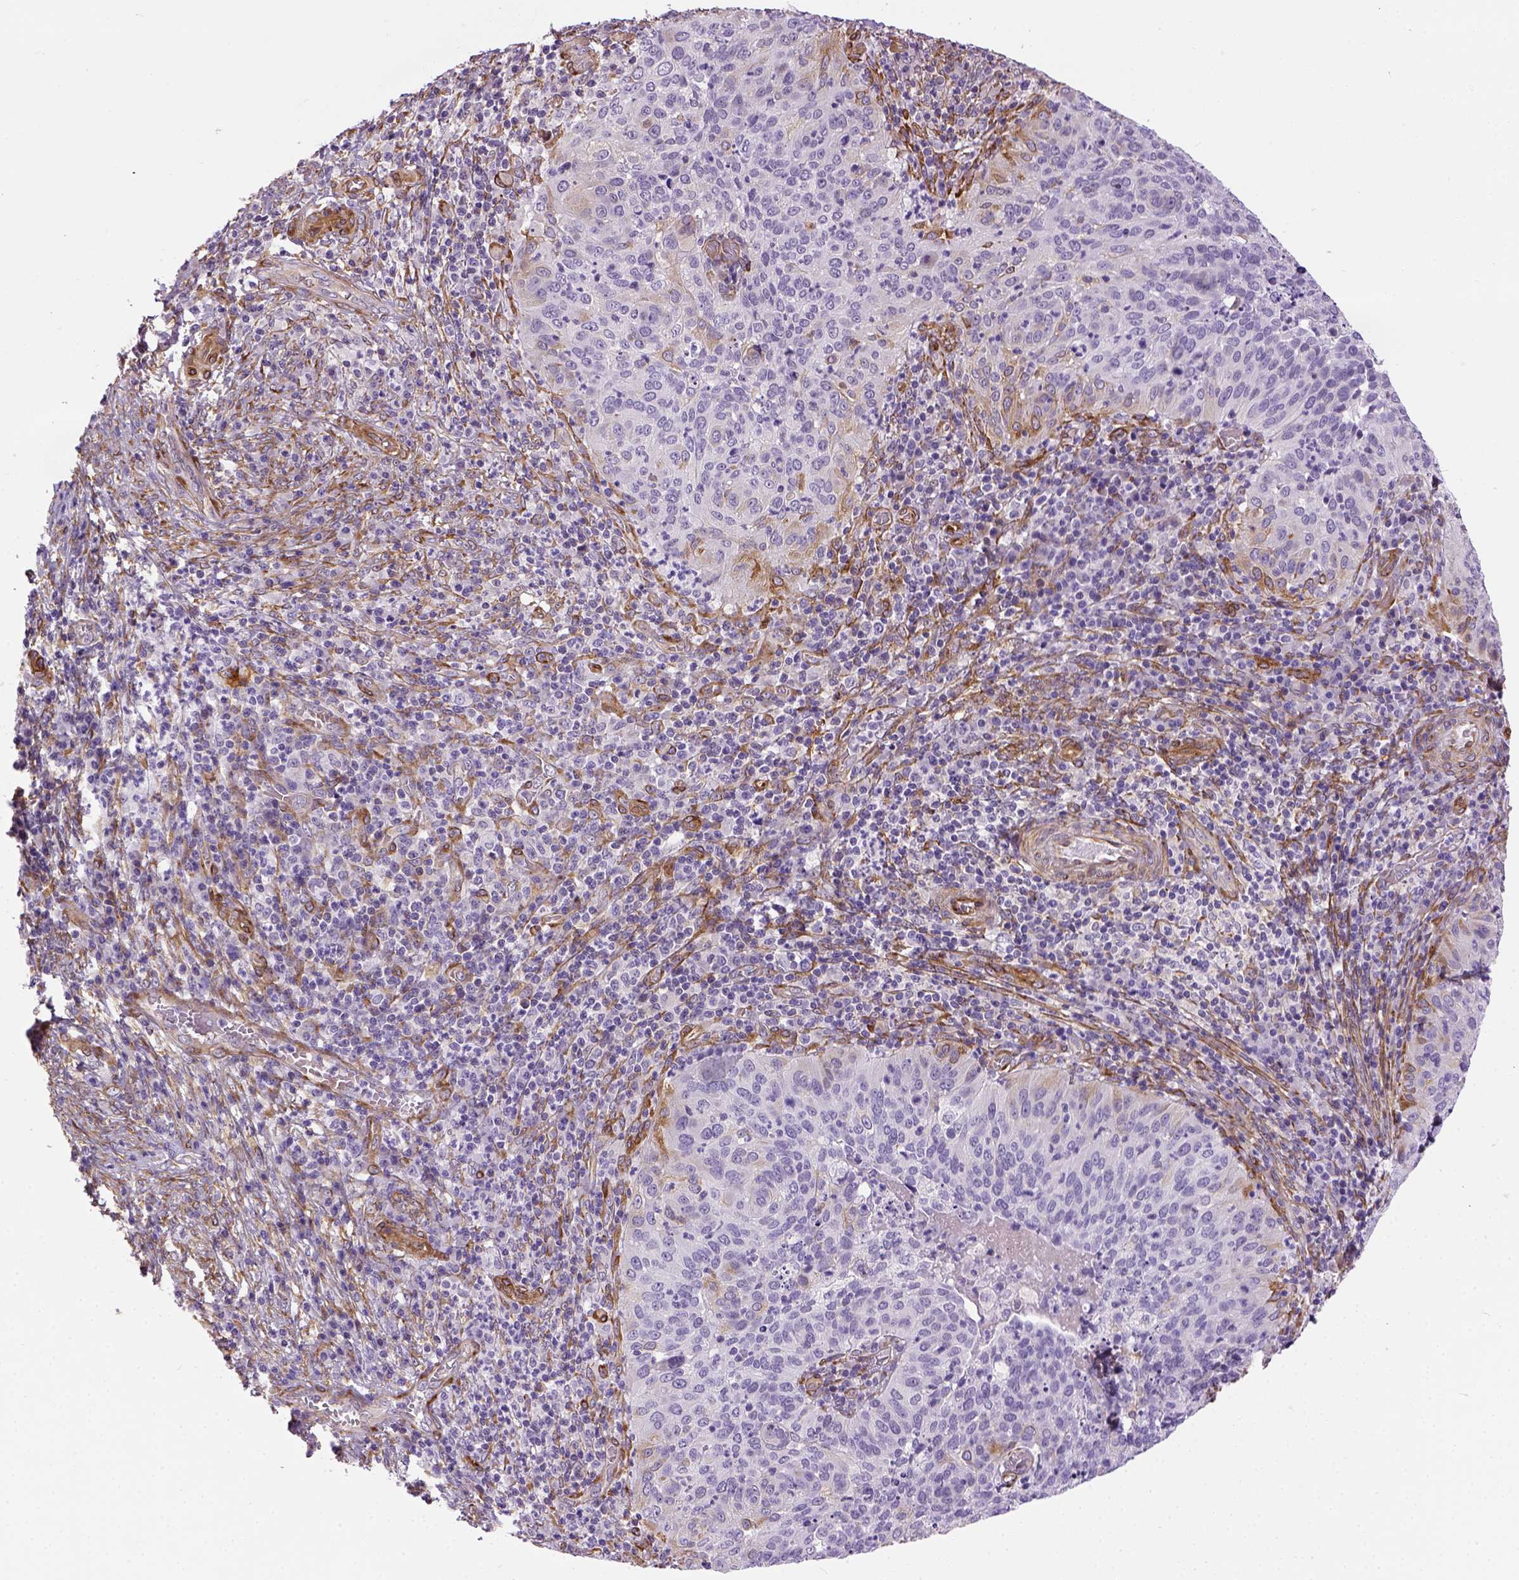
{"staining": {"intensity": "negative", "quantity": "none", "location": "none"}, "tissue": "cervical cancer", "cell_type": "Tumor cells", "image_type": "cancer", "snomed": [{"axis": "morphology", "description": "Squamous cell carcinoma, NOS"}, {"axis": "topography", "description": "Cervix"}], "caption": "Micrograph shows no protein expression in tumor cells of cervical squamous cell carcinoma tissue.", "gene": "KAZN", "patient": {"sex": "female", "age": 39}}